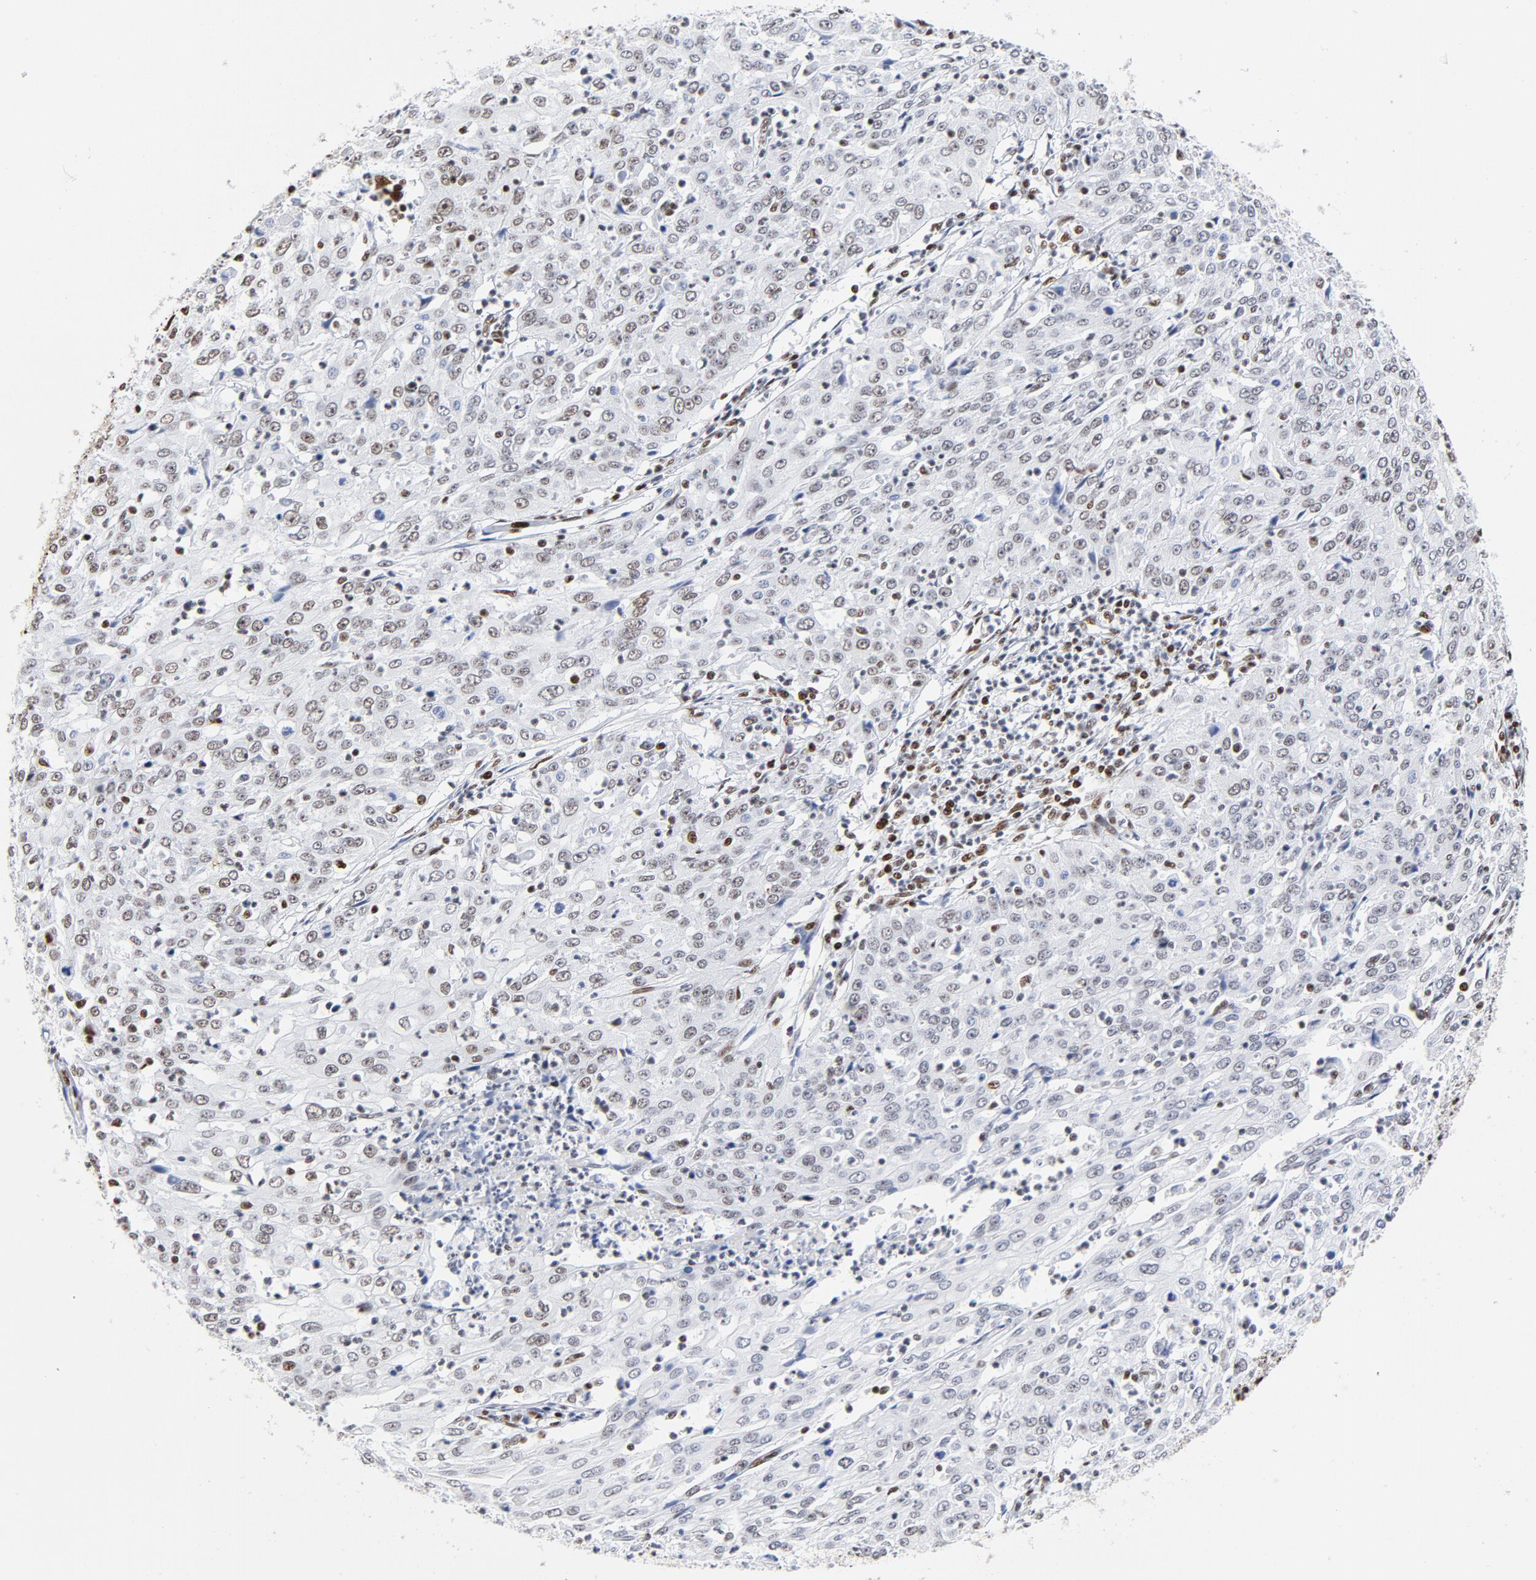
{"staining": {"intensity": "weak", "quantity": ">75%", "location": "nuclear"}, "tissue": "cervical cancer", "cell_type": "Tumor cells", "image_type": "cancer", "snomed": [{"axis": "morphology", "description": "Squamous cell carcinoma, NOS"}, {"axis": "topography", "description": "Cervix"}], "caption": "This photomicrograph demonstrates immunohistochemistry staining of human cervical cancer (squamous cell carcinoma), with low weak nuclear staining in about >75% of tumor cells.", "gene": "XRCC5", "patient": {"sex": "female", "age": 39}}